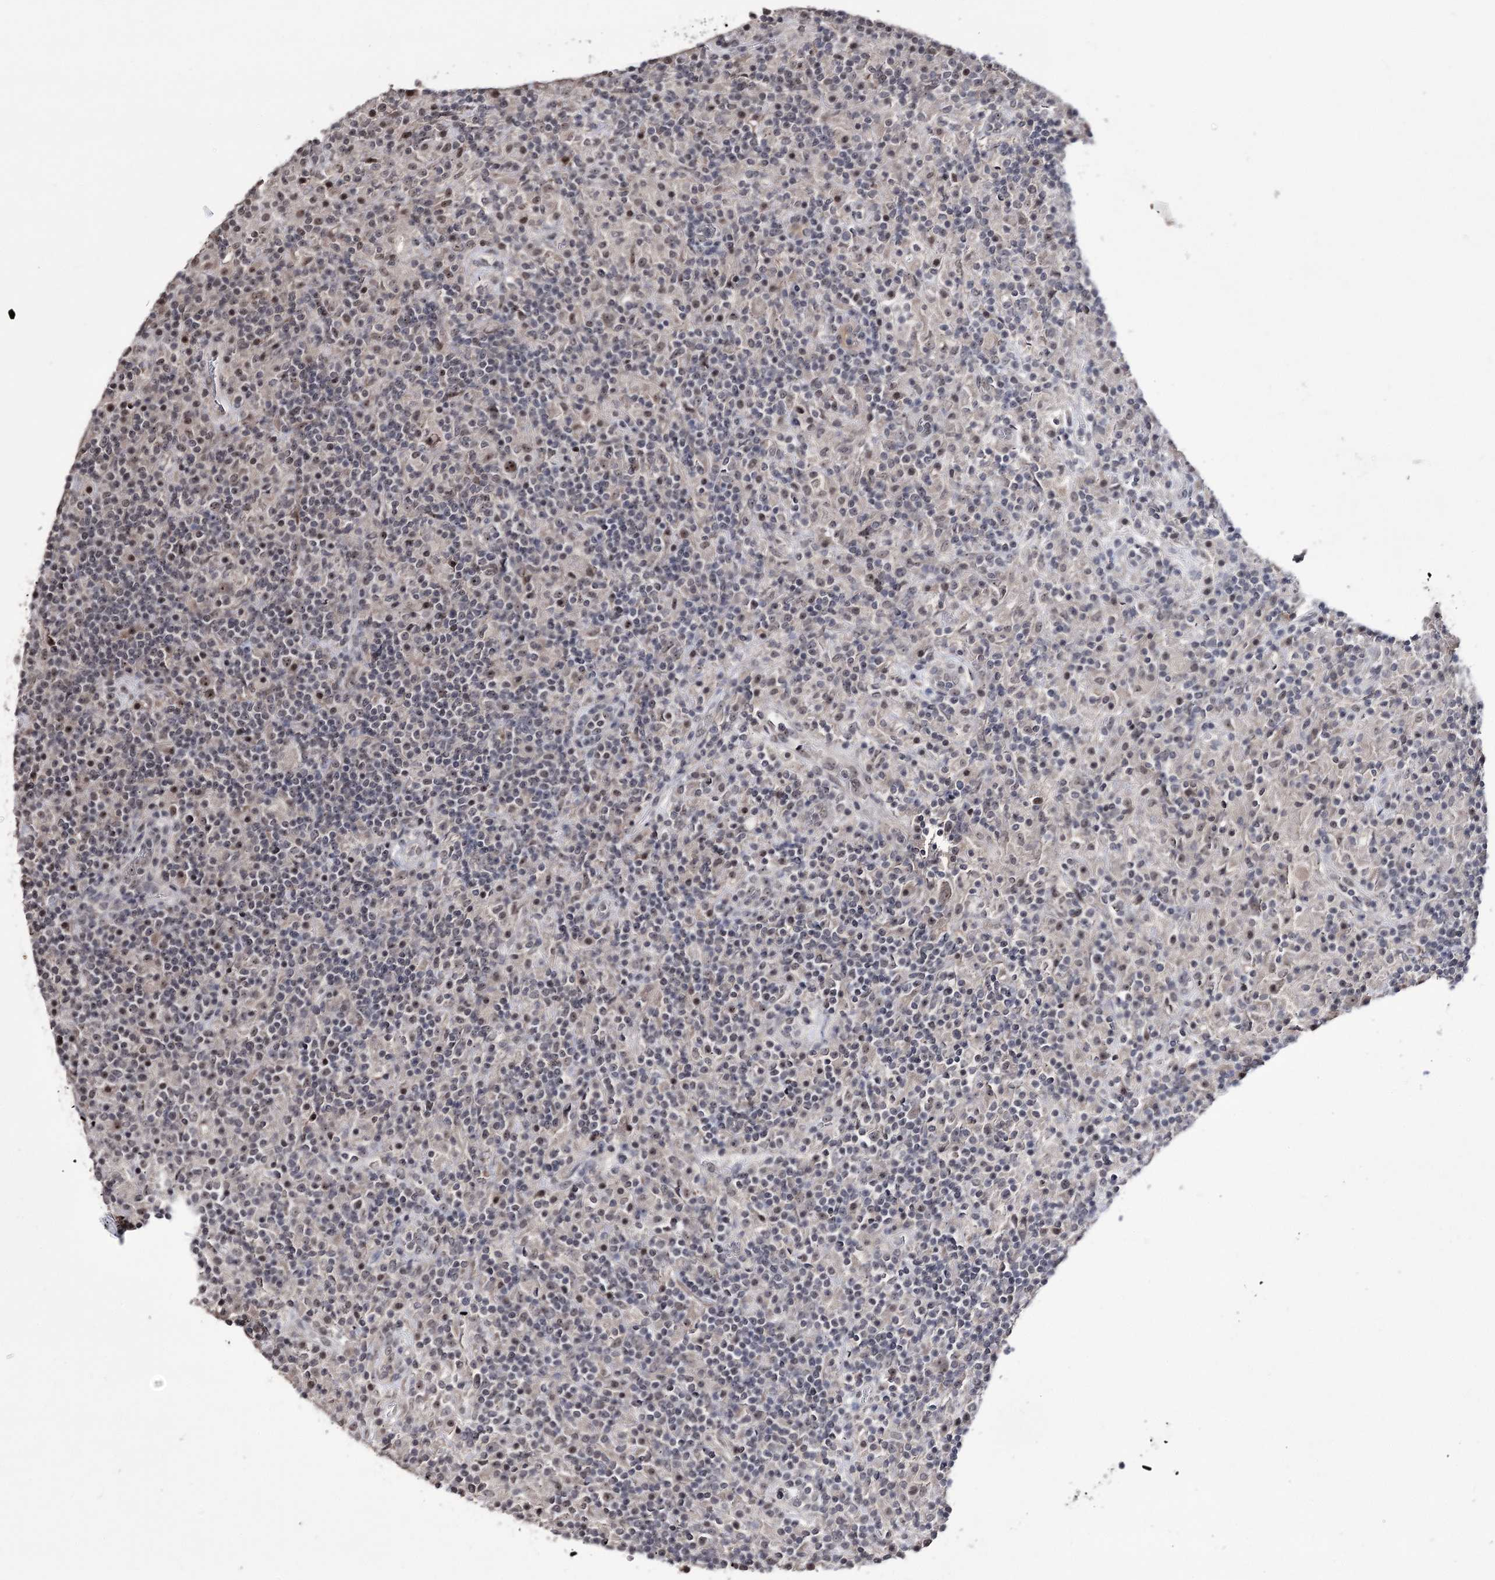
{"staining": {"intensity": "moderate", "quantity": ">75%", "location": "nuclear"}, "tissue": "lymphoma", "cell_type": "Tumor cells", "image_type": "cancer", "snomed": [{"axis": "morphology", "description": "Hodgkin's disease, NOS"}, {"axis": "topography", "description": "Lymph node"}], "caption": "Hodgkin's disease stained with IHC shows moderate nuclear staining in about >75% of tumor cells.", "gene": "VGLL4", "patient": {"sex": "male", "age": 70}}